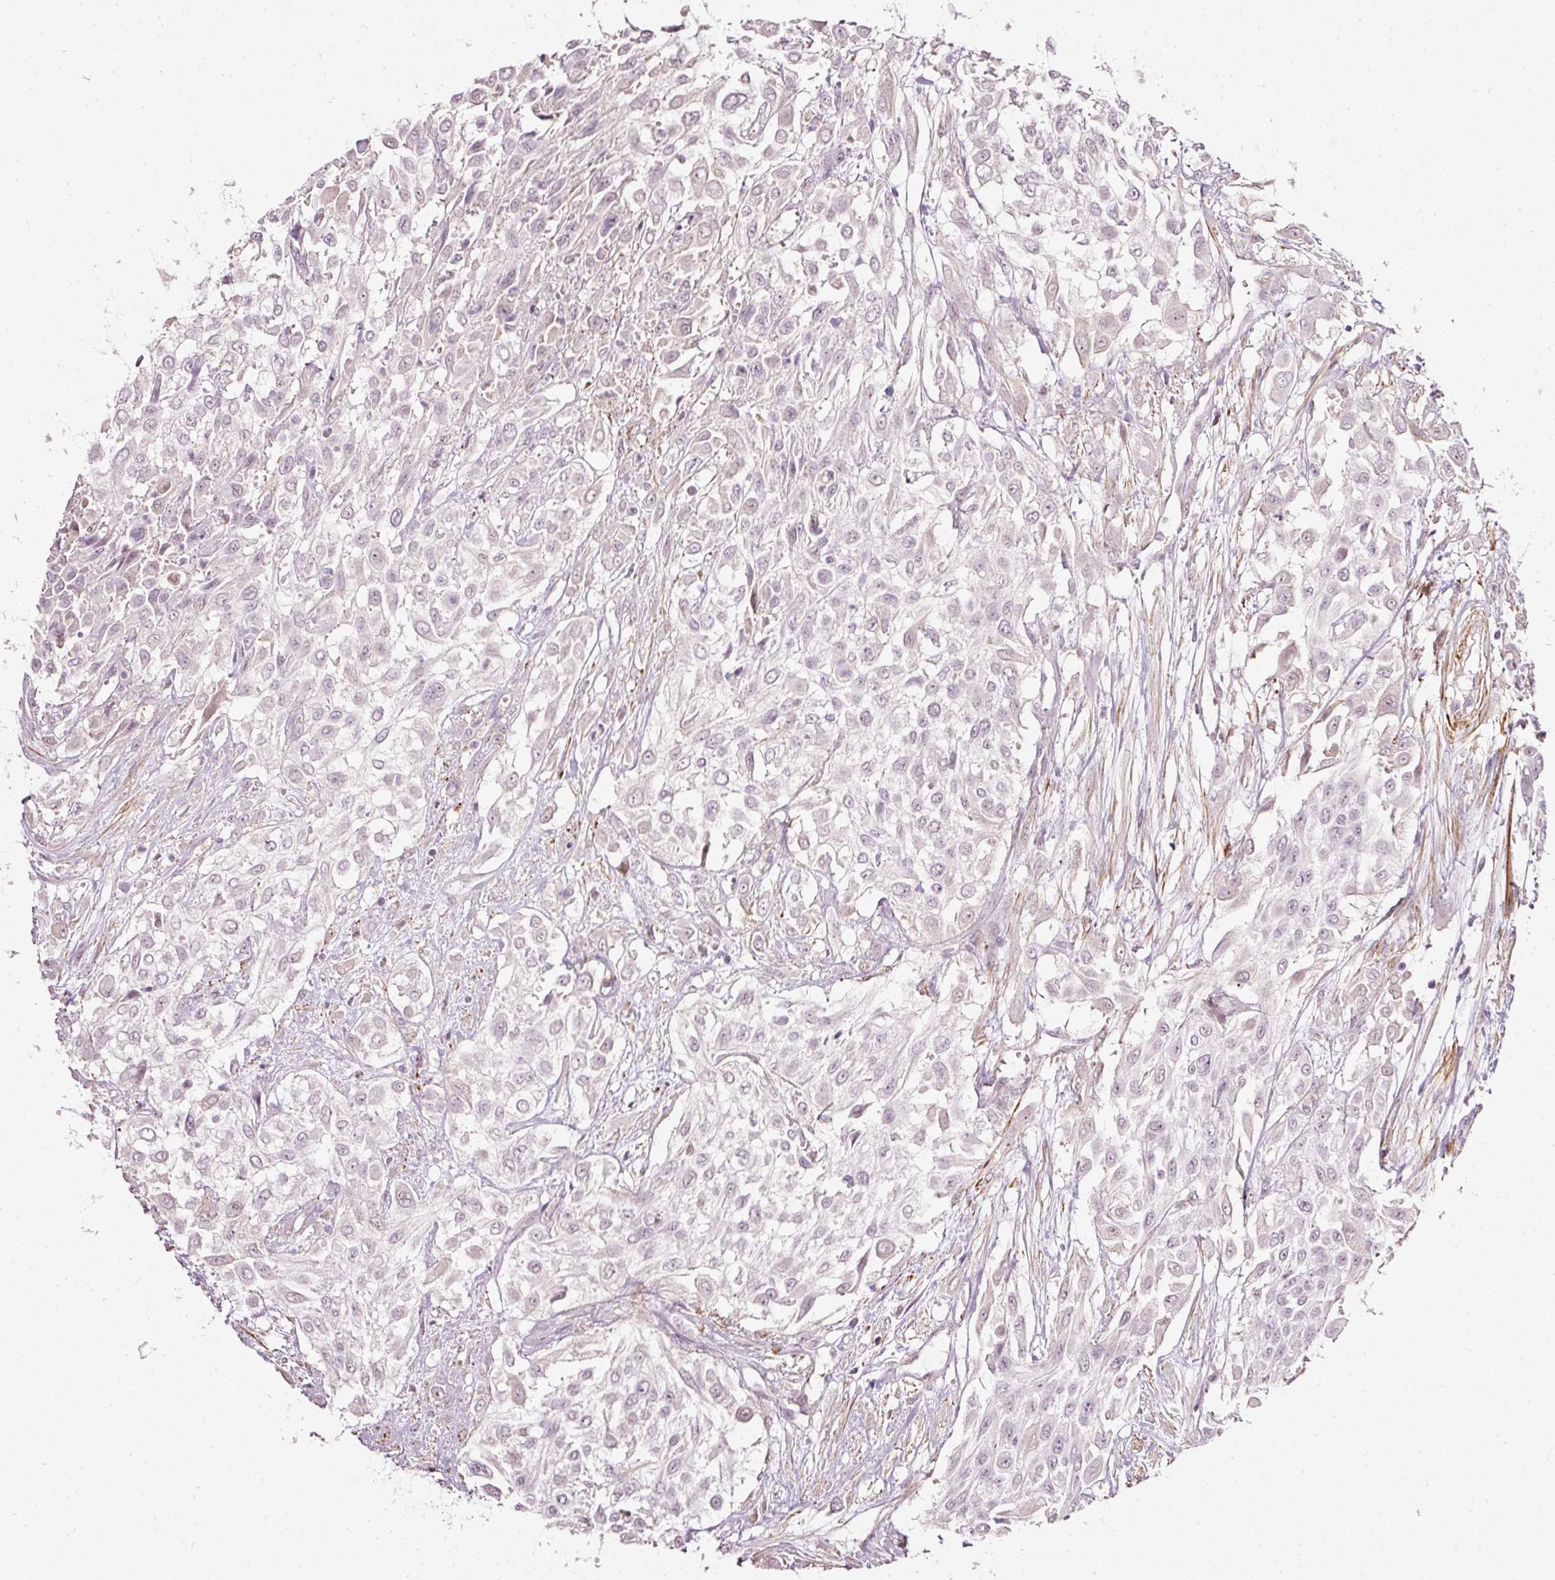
{"staining": {"intensity": "negative", "quantity": "none", "location": "none"}, "tissue": "urothelial cancer", "cell_type": "Tumor cells", "image_type": "cancer", "snomed": [{"axis": "morphology", "description": "Urothelial carcinoma, High grade"}, {"axis": "topography", "description": "Urinary bladder"}], "caption": "Immunohistochemistry (IHC) photomicrograph of human urothelial cancer stained for a protein (brown), which exhibits no staining in tumor cells.", "gene": "TOGARAM1", "patient": {"sex": "male", "age": 57}}